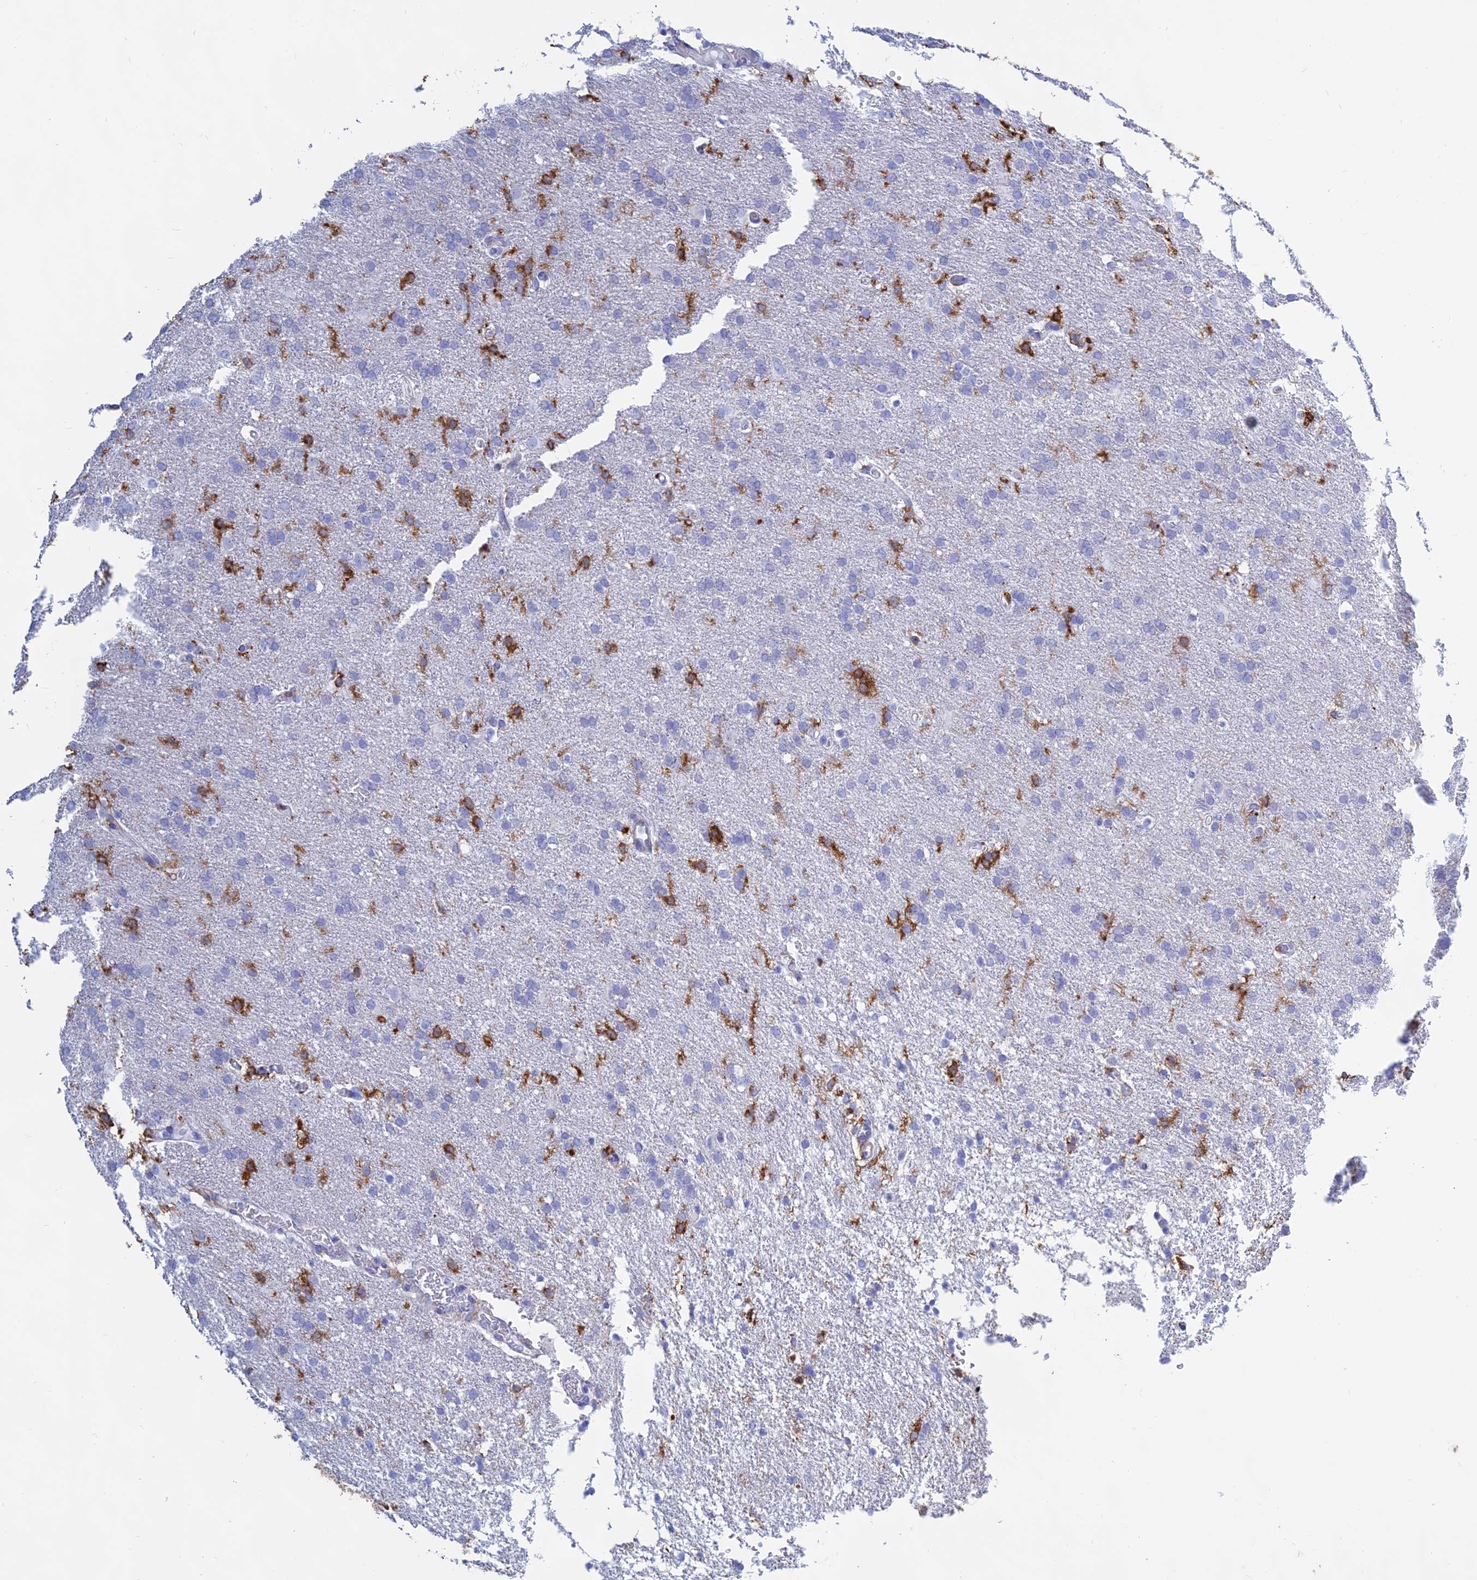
{"staining": {"intensity": "negative", "quantity": "none", "location": "none"}, "tissue": "glioma", "cell_type": "Tumor cells", "image_type": "cancer", "snomed": [{"axis": "morphology", "description": "Glioma, malignant, High grade"}, {"axis": "topography", "description": "Brain"}], "caption": "Immunohistochemistry of human glioma reveals no expression in tumor cells.", "gene": "HLA-DRB1", "patient": {"sex": "male", "age": 72}}